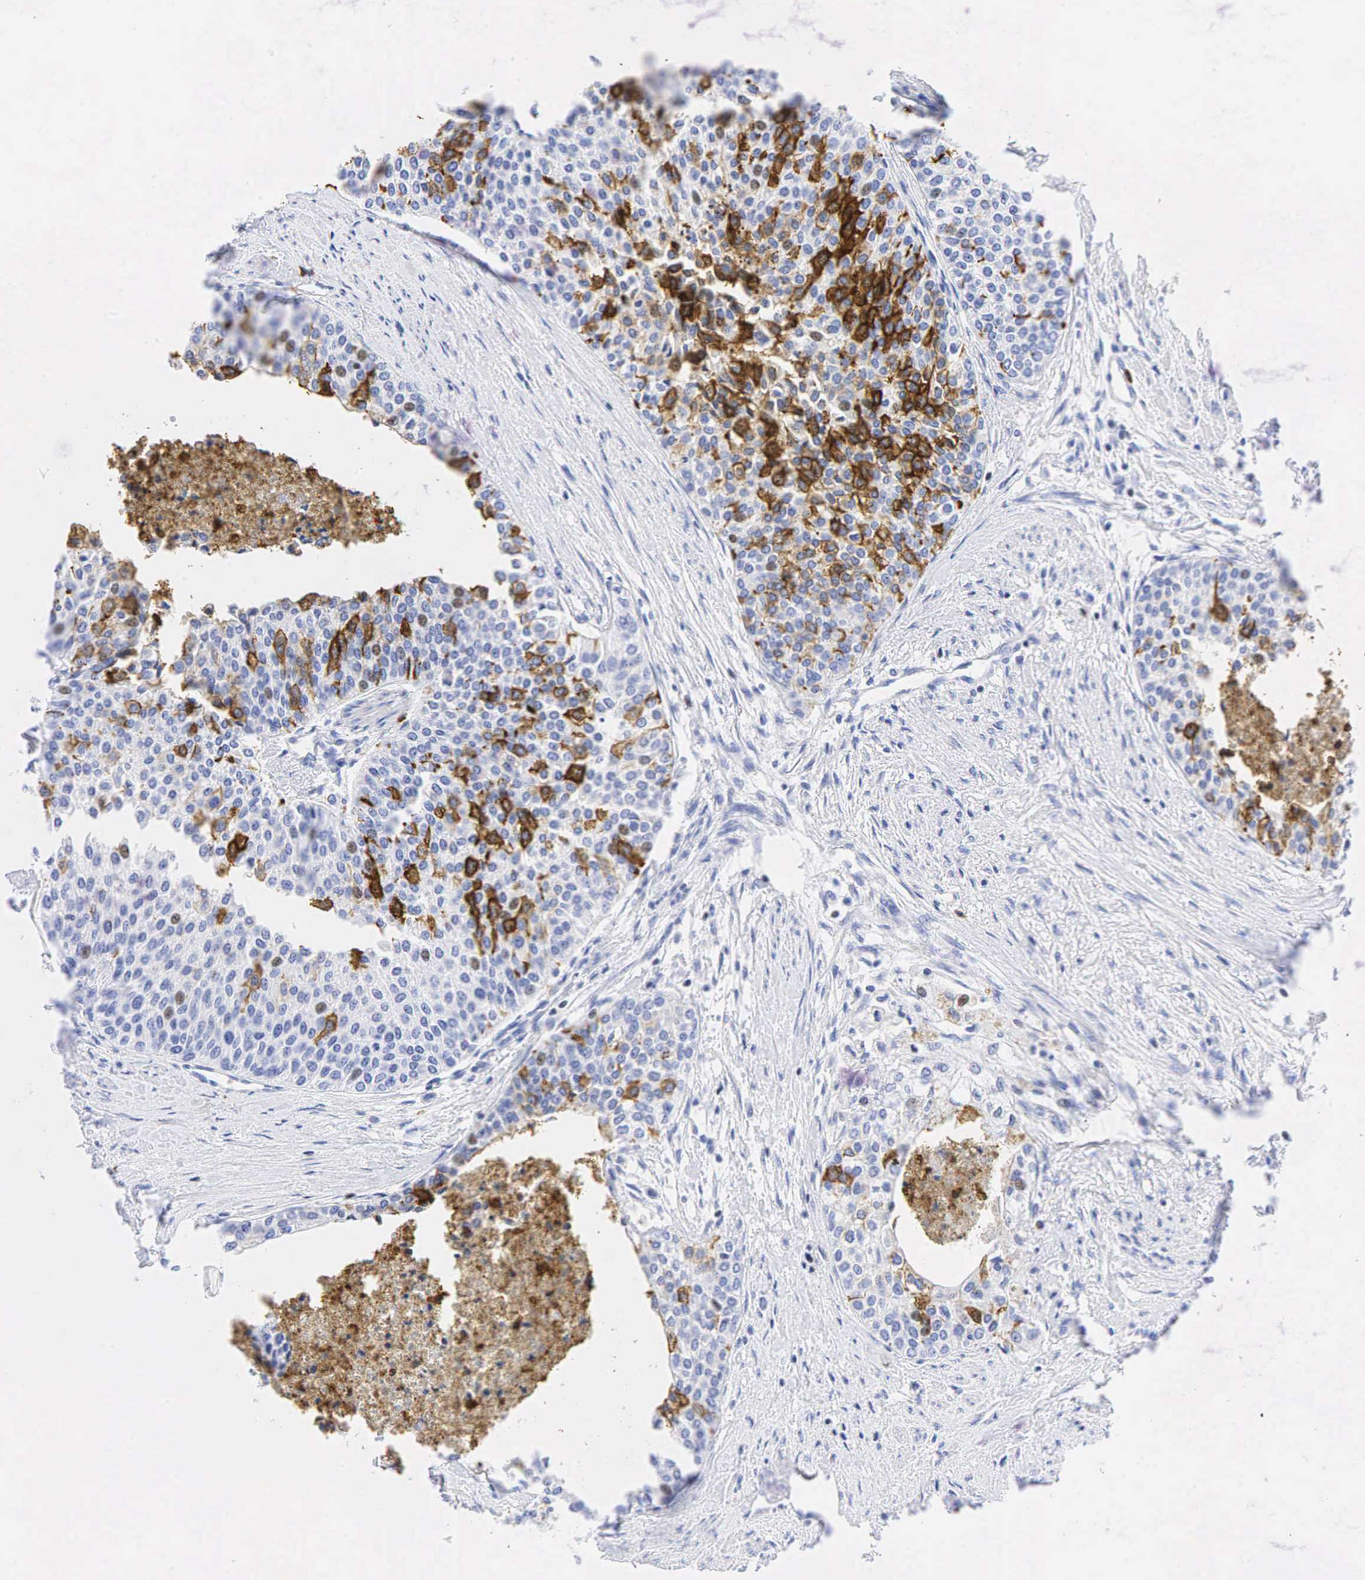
{"staining": {"intensity": "strong", "quantity": "<25%", "location": "cytoplasmic/membranous,nuclear"}, "tissue": "urothelial cancer", "cell_type": "Tumor cells", "image_type": "cancer", "snomed": [{"axis": "morphology", "description": "Urothelial carcinoma, Low grade"}, {"axis": "topography", "description": "Urinary bladder"}], "caption": "Human urothelial carcinoma (low-grade) stained with a protein marker reveals strong staining in tumor cells.", "gene": "FUT4", "patient": {"sex": "female", "age": 73}}